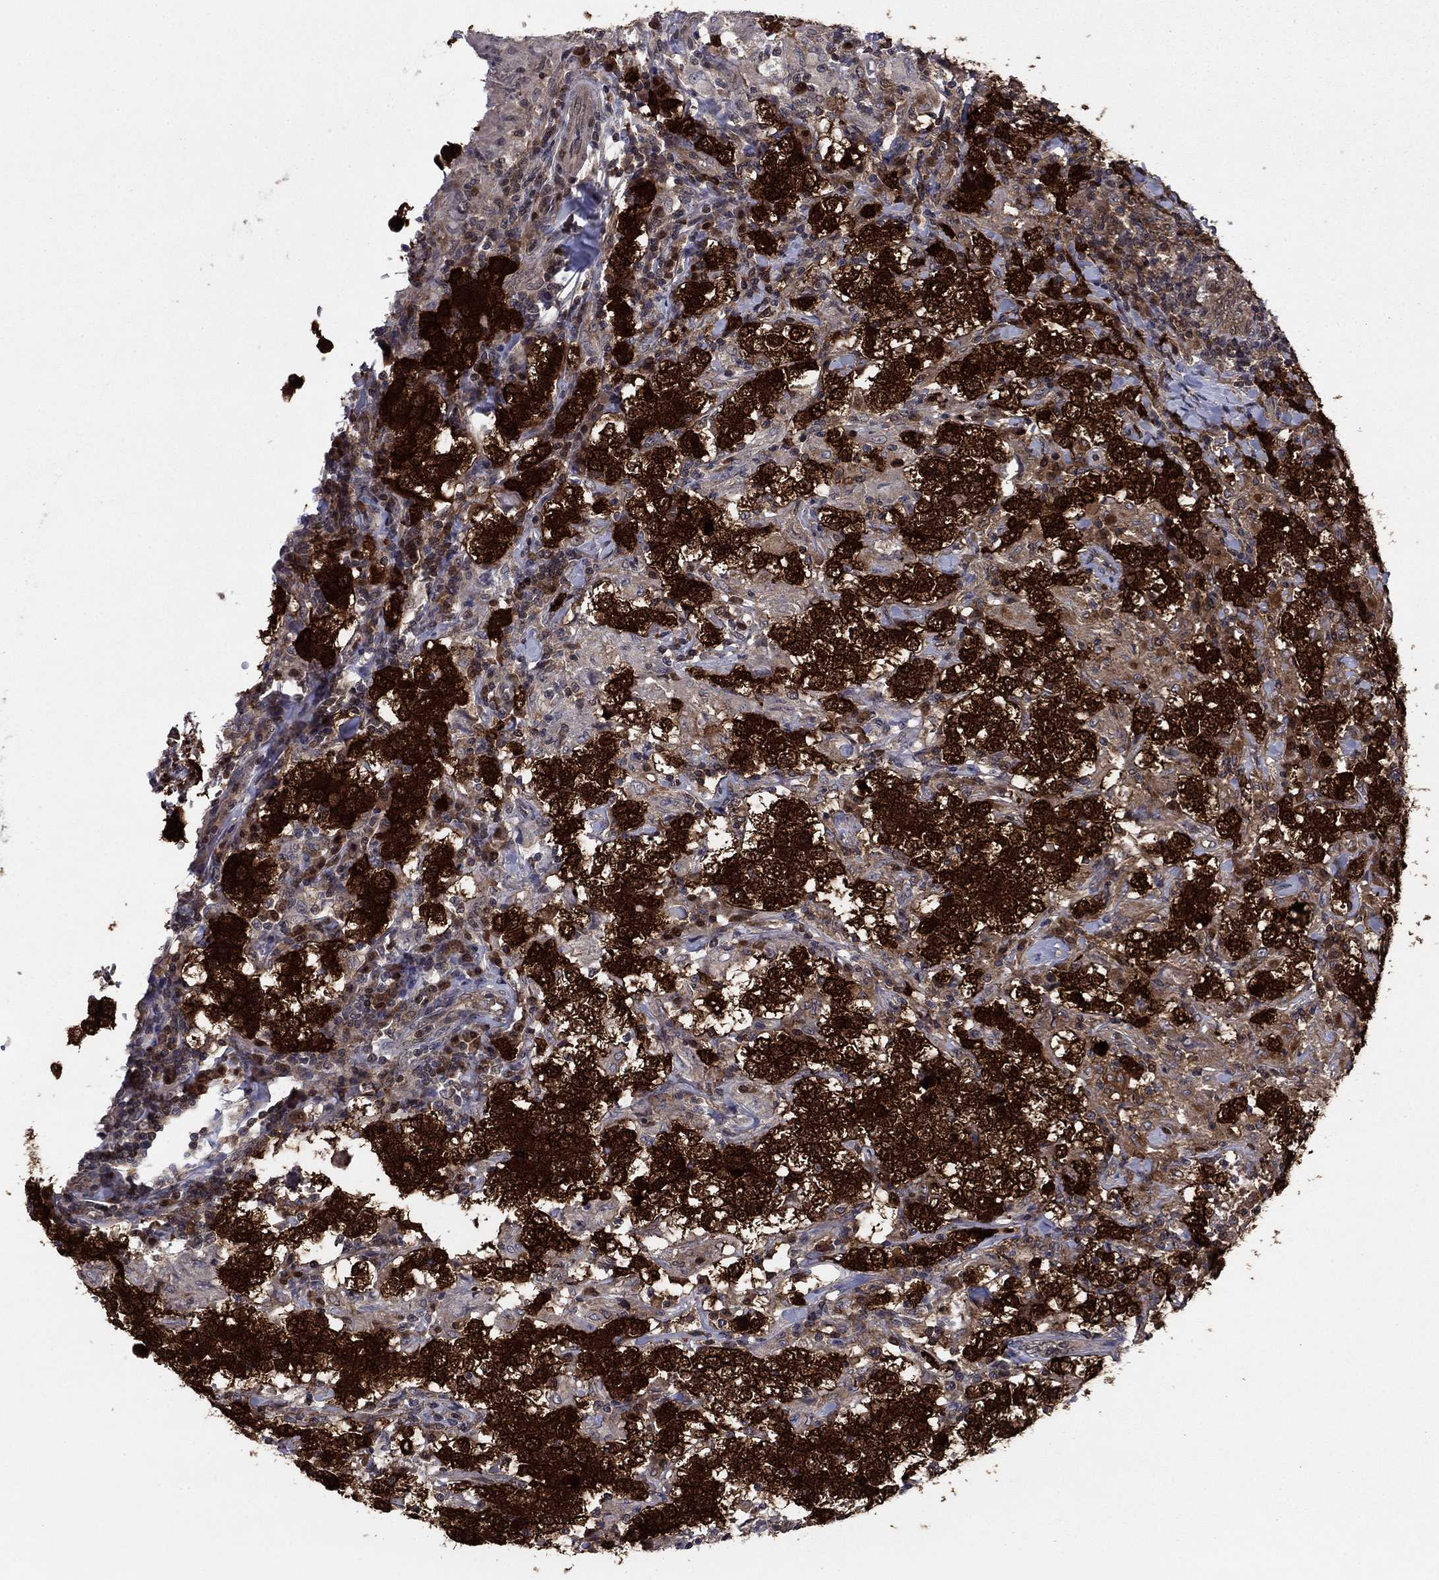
{"staining": {"intensity": "strong", "quantity": ">75%", "location": "cytoplasmic/membranous"}, "tissue": "testis cancer", "cell_type": "Tumor cells", "image_type": "cancer", "snomed": [{"axis": "morphology", "description": "Seminoma, NOS"}, {"axis": "morphology", "description": "Carcinoma, Embryonal, NOS"}, {"axis": "topography", "description": "Testis"}], "caption": "Testis cancer stained for a protein shows strong cytoplasmic/membranous positivity in tumor cells. Nuclei are stained in blue.", "gene": "FKBP4", "patient": {"sex": "male", "age": 41}}